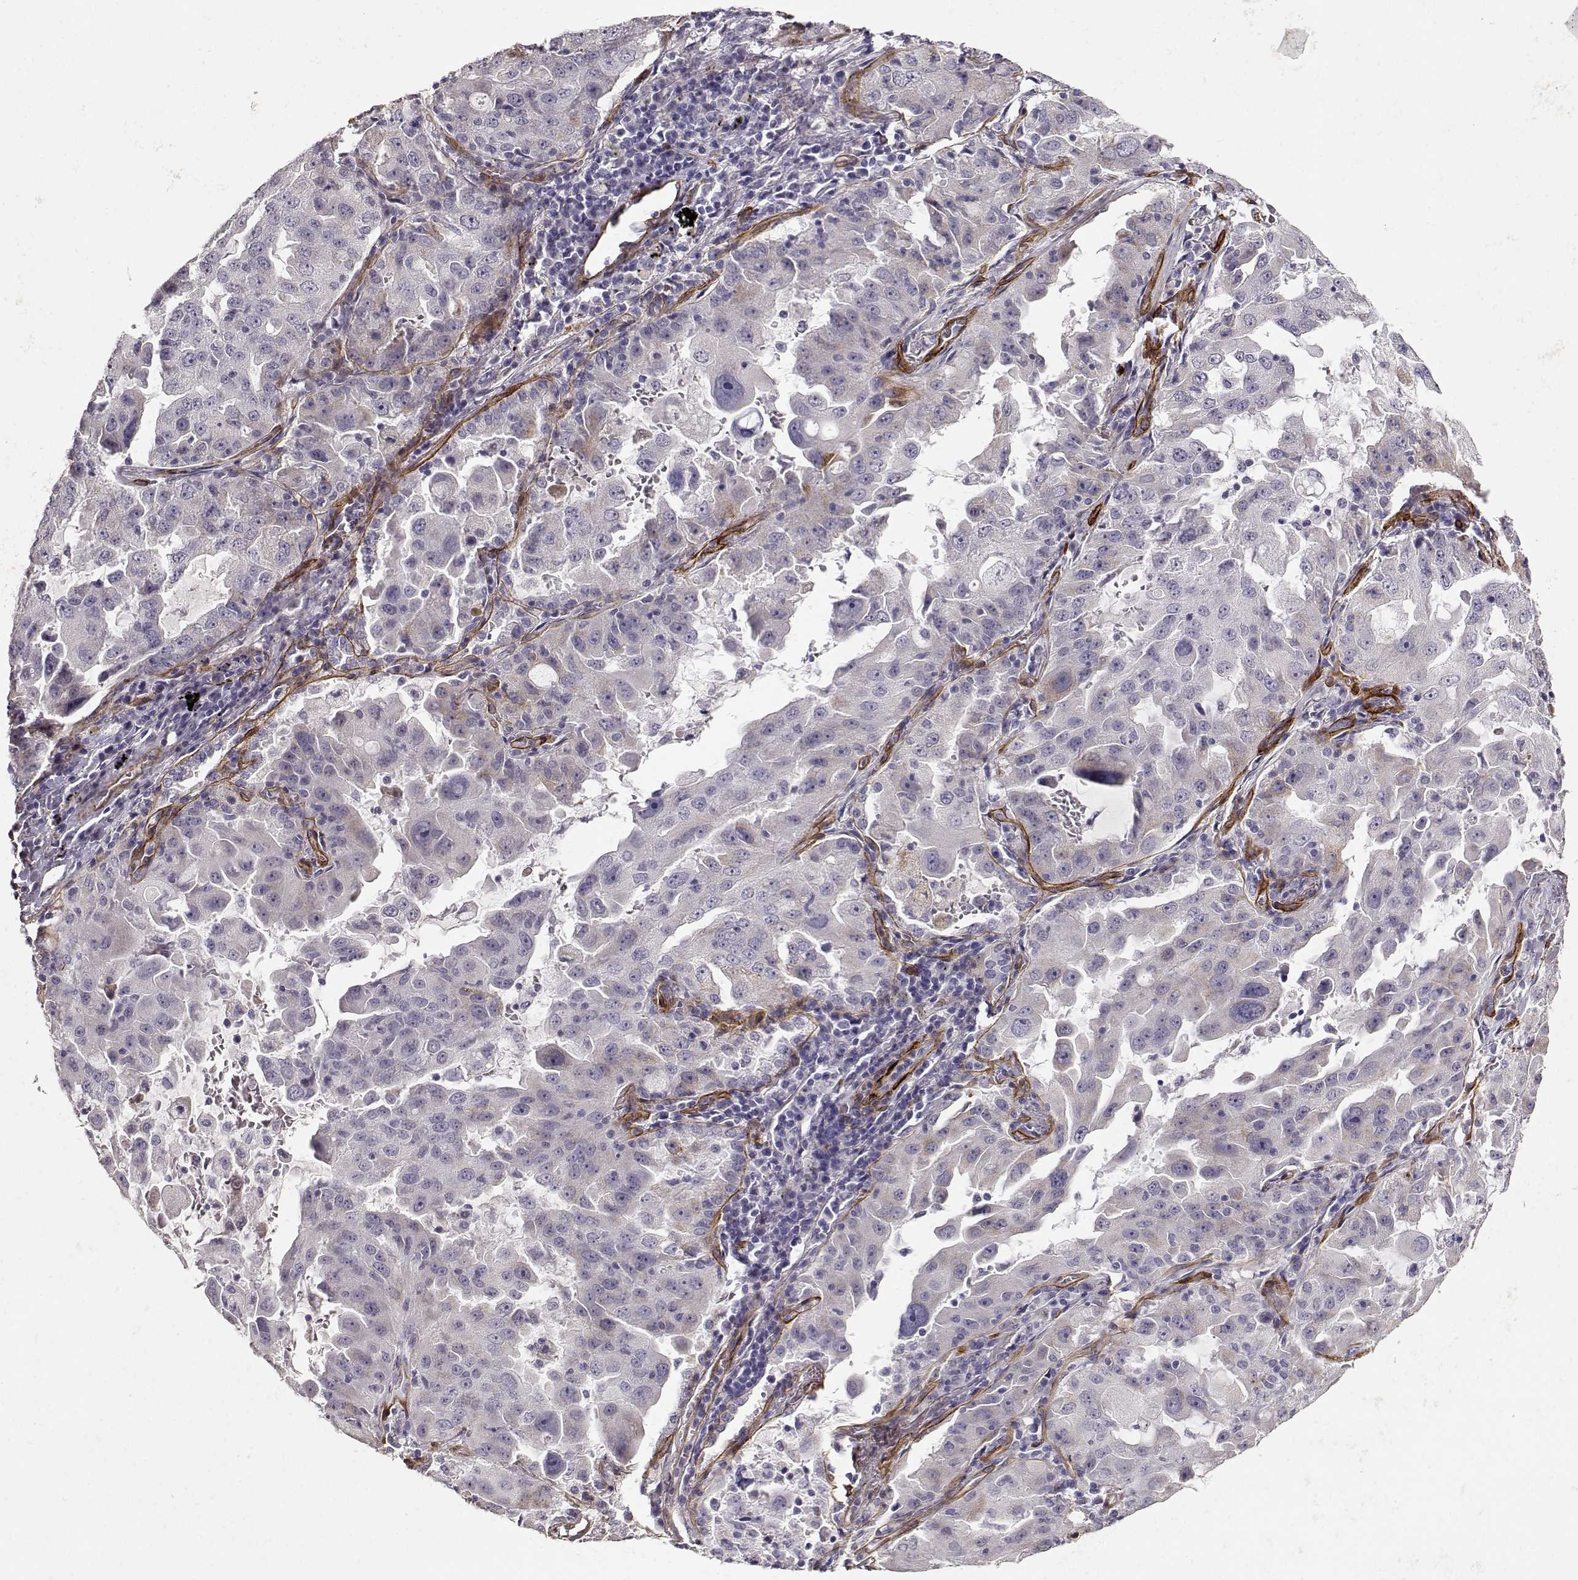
{"staining": {"intensity": "negative", "quantity": "none", "location": "none"}, "tissue": "lung cancer", "cell_type": "Tumor cells", "image_type": "cancer", "snomed": [{"axis": "morphology", "description": "Adenocarcinoma, NOS"}, {"axis": "topography", "description": "Lung"}], "caption": "DAB (3,3'-diaminobenzidine) immunohistochemical staining of lung adenocarcinoma reveals no significant expression in tumor cells.", "gene": "LAMC1", "patient": {"sex": "female", "age": 61}}